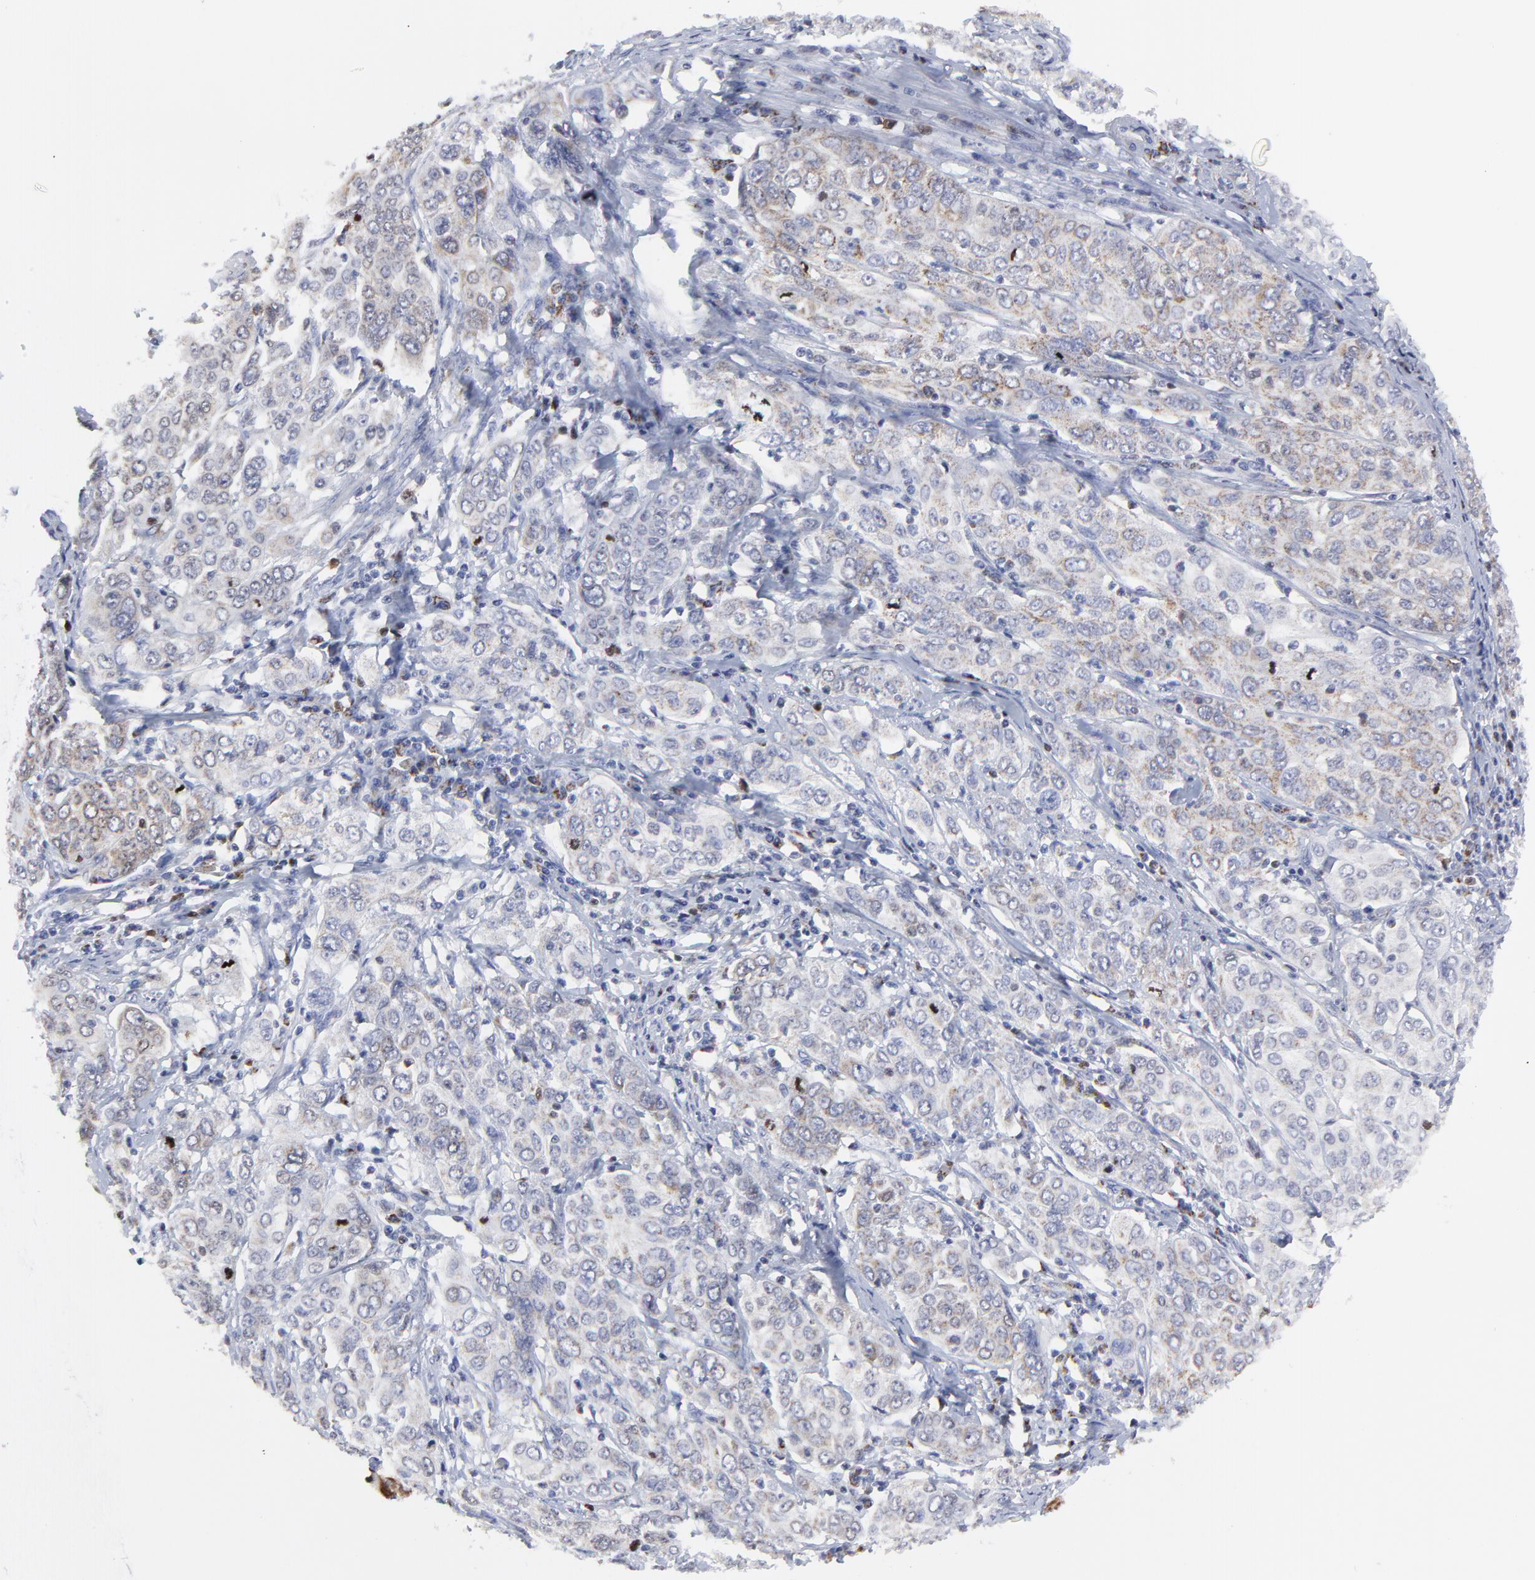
{"staining": {"intensity": "weak", "quantity": "<25%", "location": "cytoplasmic/membranous"}, "tissue": "cervical cancer", "cell_type": "Tumor cells", "image_type": "cancer", "snomed": [{"axis": "morphology", "description": "Squamous cell carcinoma, NOS"}, {"axis": "topography", "description": "Cervix"}], "caption": "Cervical cancer stained for a protein using immunohistochemistry exhibits no positivity tumor cells.", "gene": "NCAPH", "patient": {"sex": "female", "age": 38}}